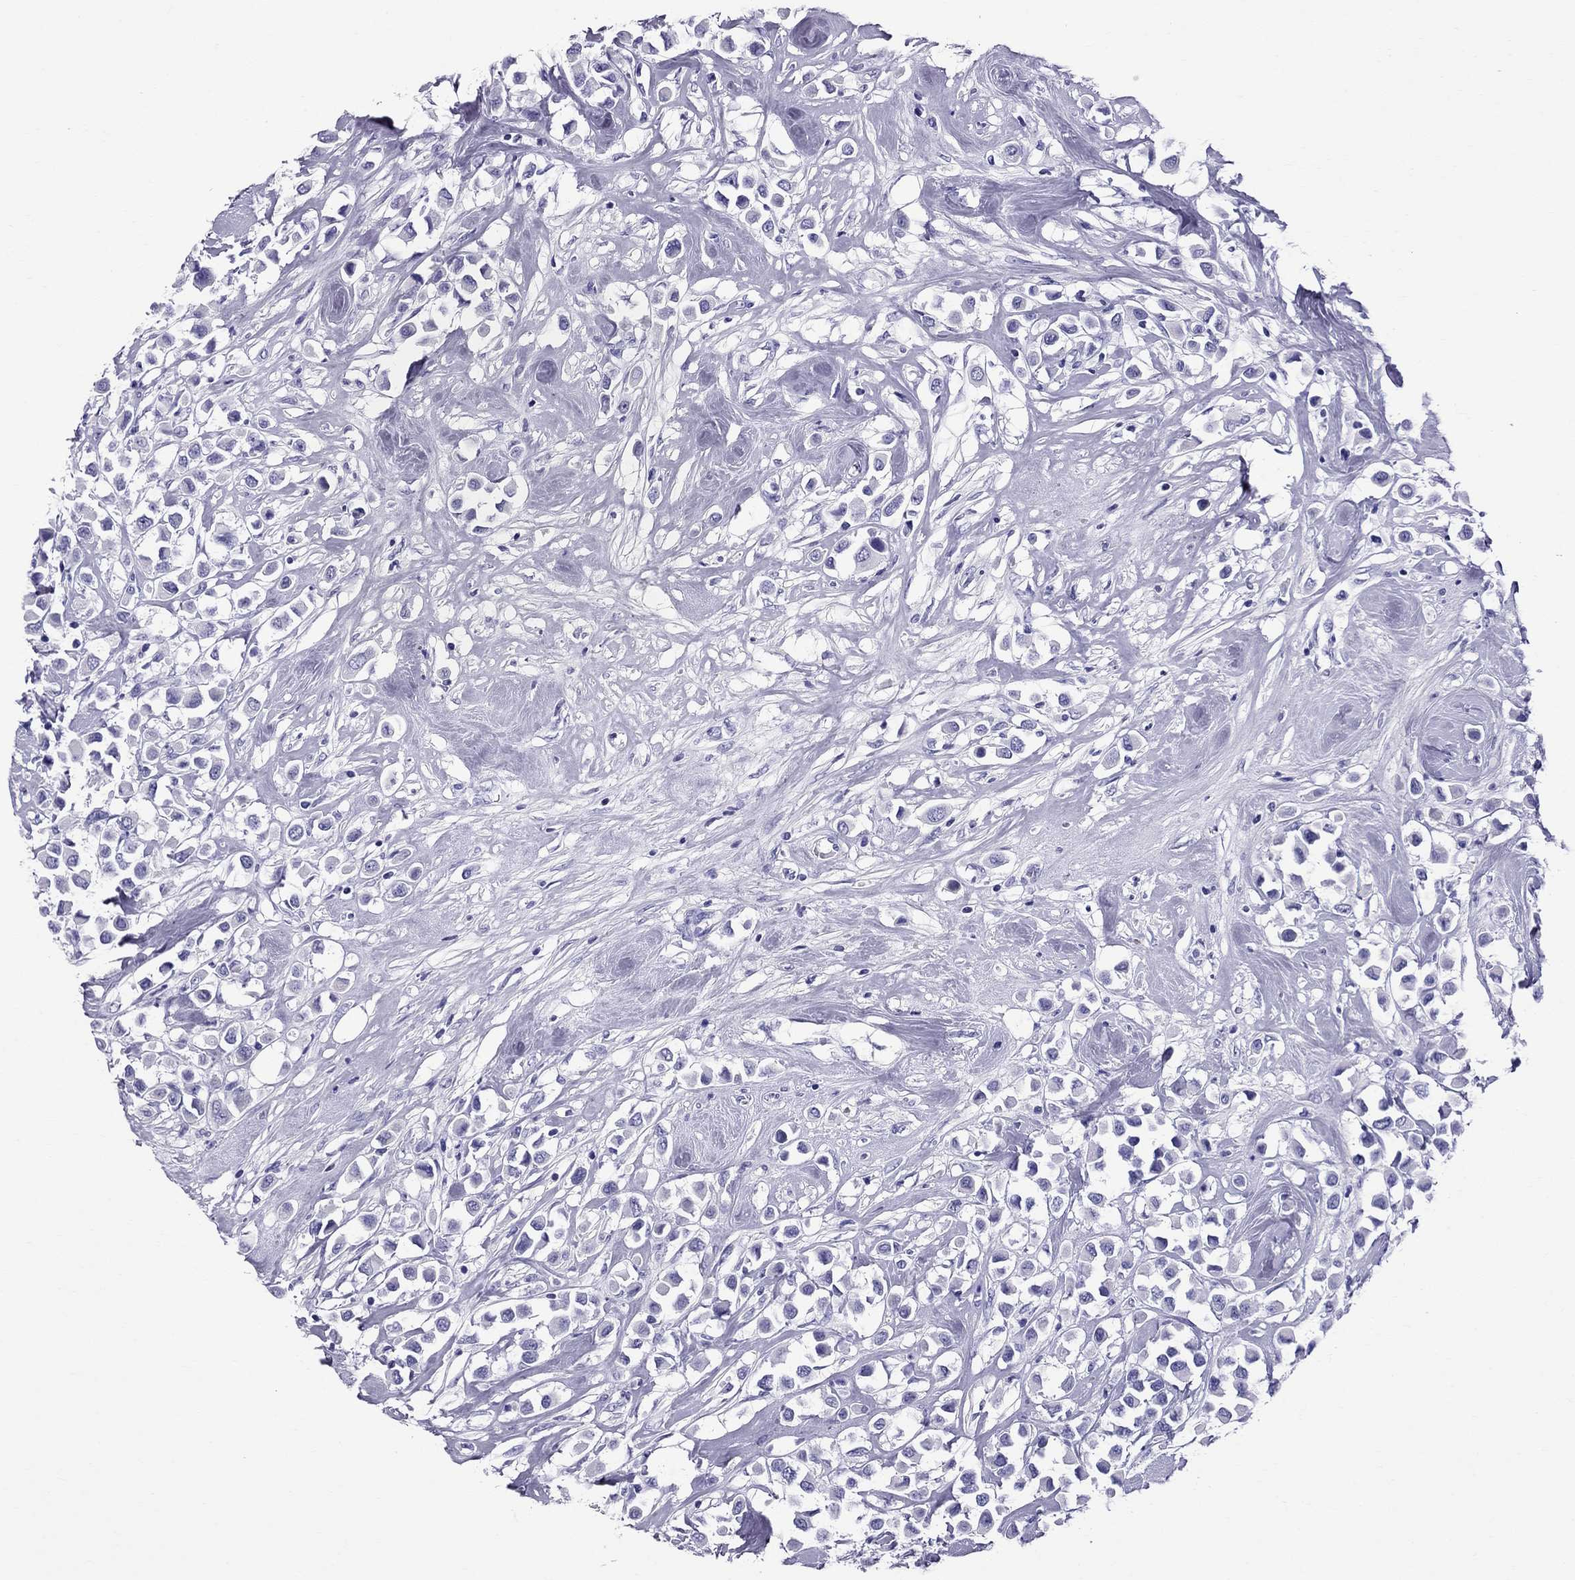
{"staining": {"intensity": "negative", "quantity": "none", "location": "none"}, "tissue": "breast cancer", "cell_type": "Tumor cells", "image_type": "cancer", "snomed": [{"axis": "morphology", "description": "Duct carcinoma"}, {"axis": "topography", "description": "Breast"}], "caption": "Tumor cells show no significant expression in breast invasive ductal carcinoma.", "gene": "SCART1", "patient": {"sex": "female", "age": 61}}